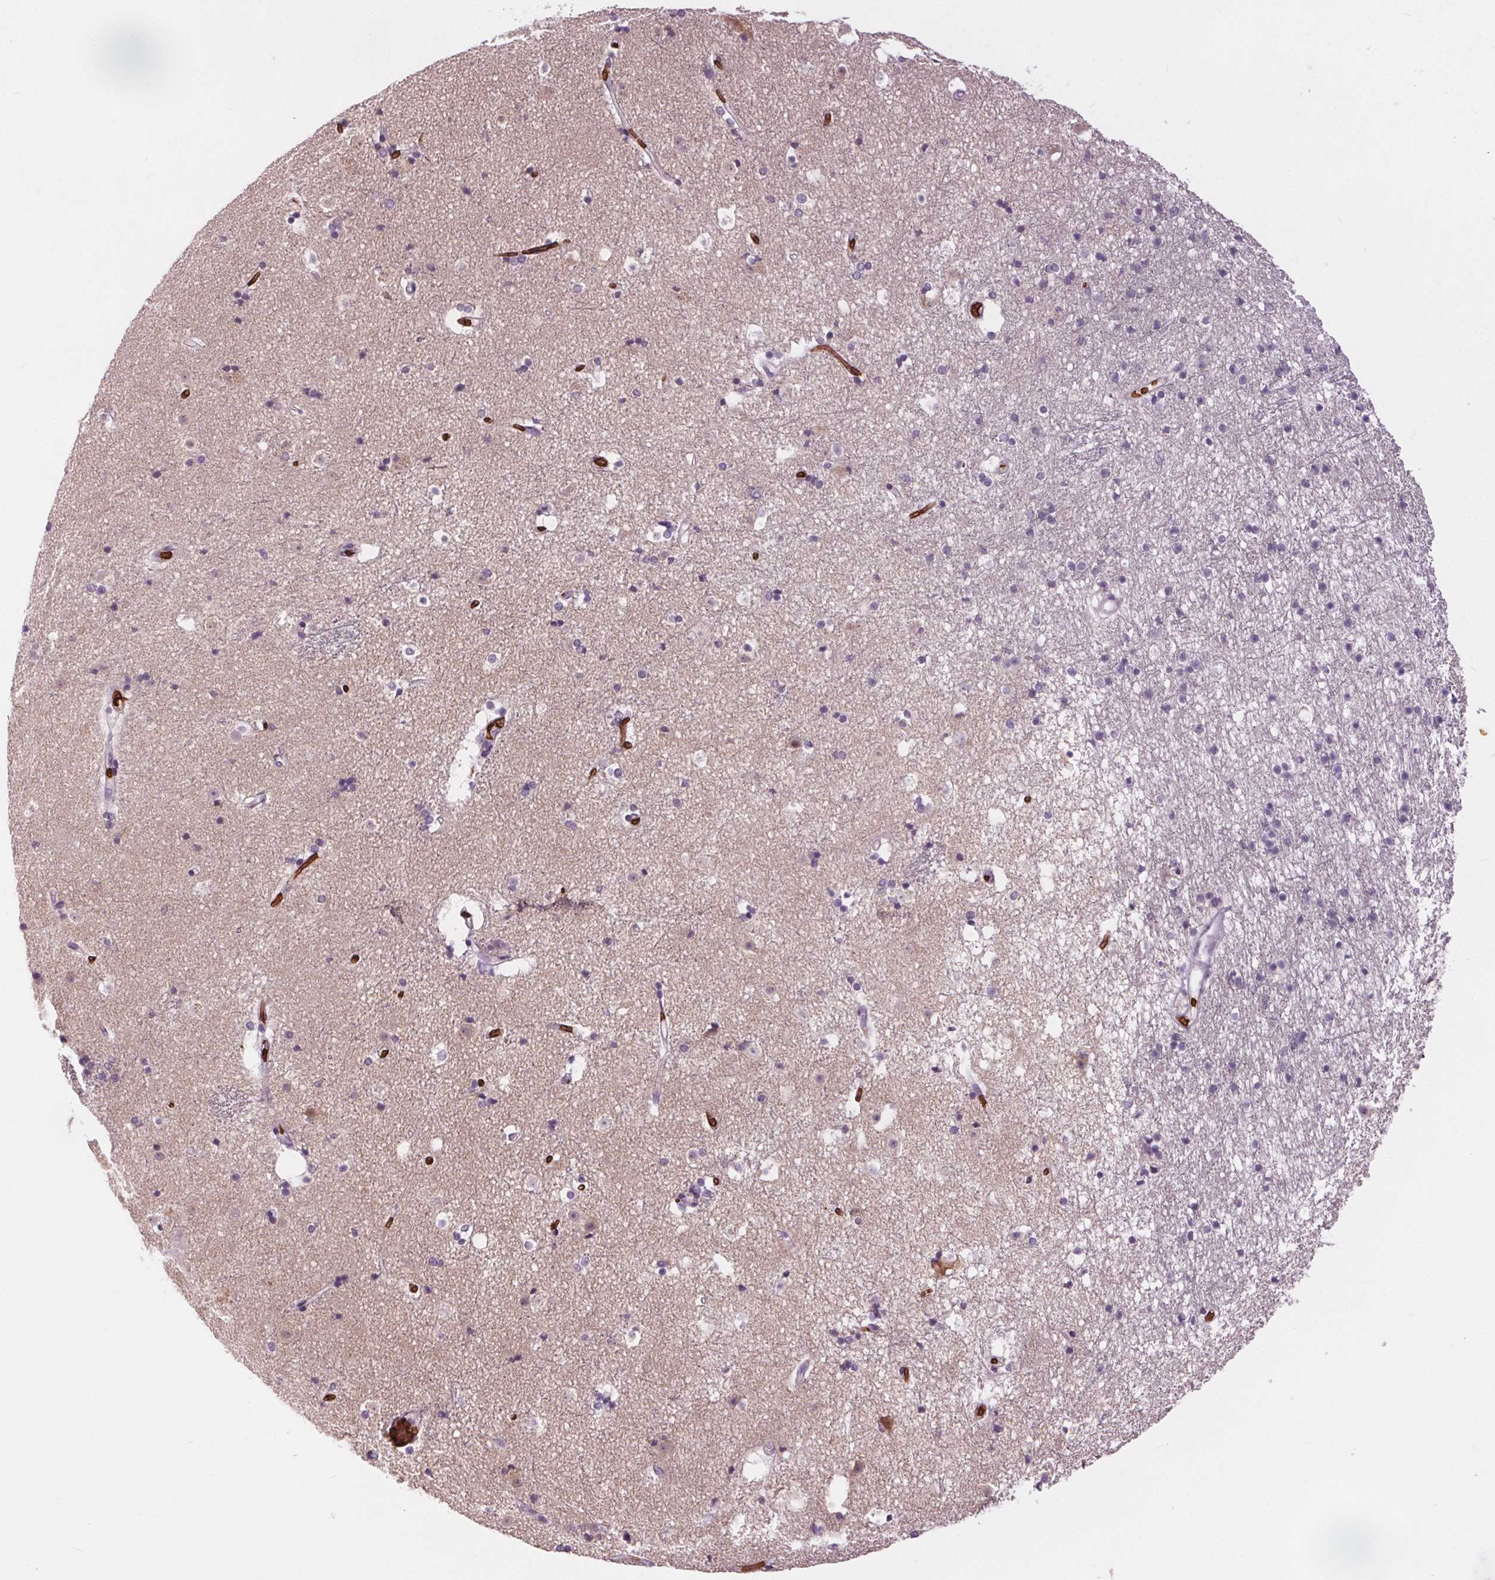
{"staining": {"intensity": "negative", "quantity": "none", "location": "none"}, "tissue": "caudate", "cell_type": "Glial cells", "image_type": "normal", "snomed": [{"axis": "morphology", "description": "Normal tissue, NOS"}, {"axis": "topography", "description": "Lateral ventricle wall"}], "caption": "Histopathology image shows no protein positivity in glial cells of benign caudate. Brightfield microscopy of immunohistochemistry stained with DAB (3,3'-diaminobenzidine) (brown) and hematoxylin (blue), captured at high magnification.", "gene": "SLC4A1", "patient": {"sex": "female", "age": 71}}